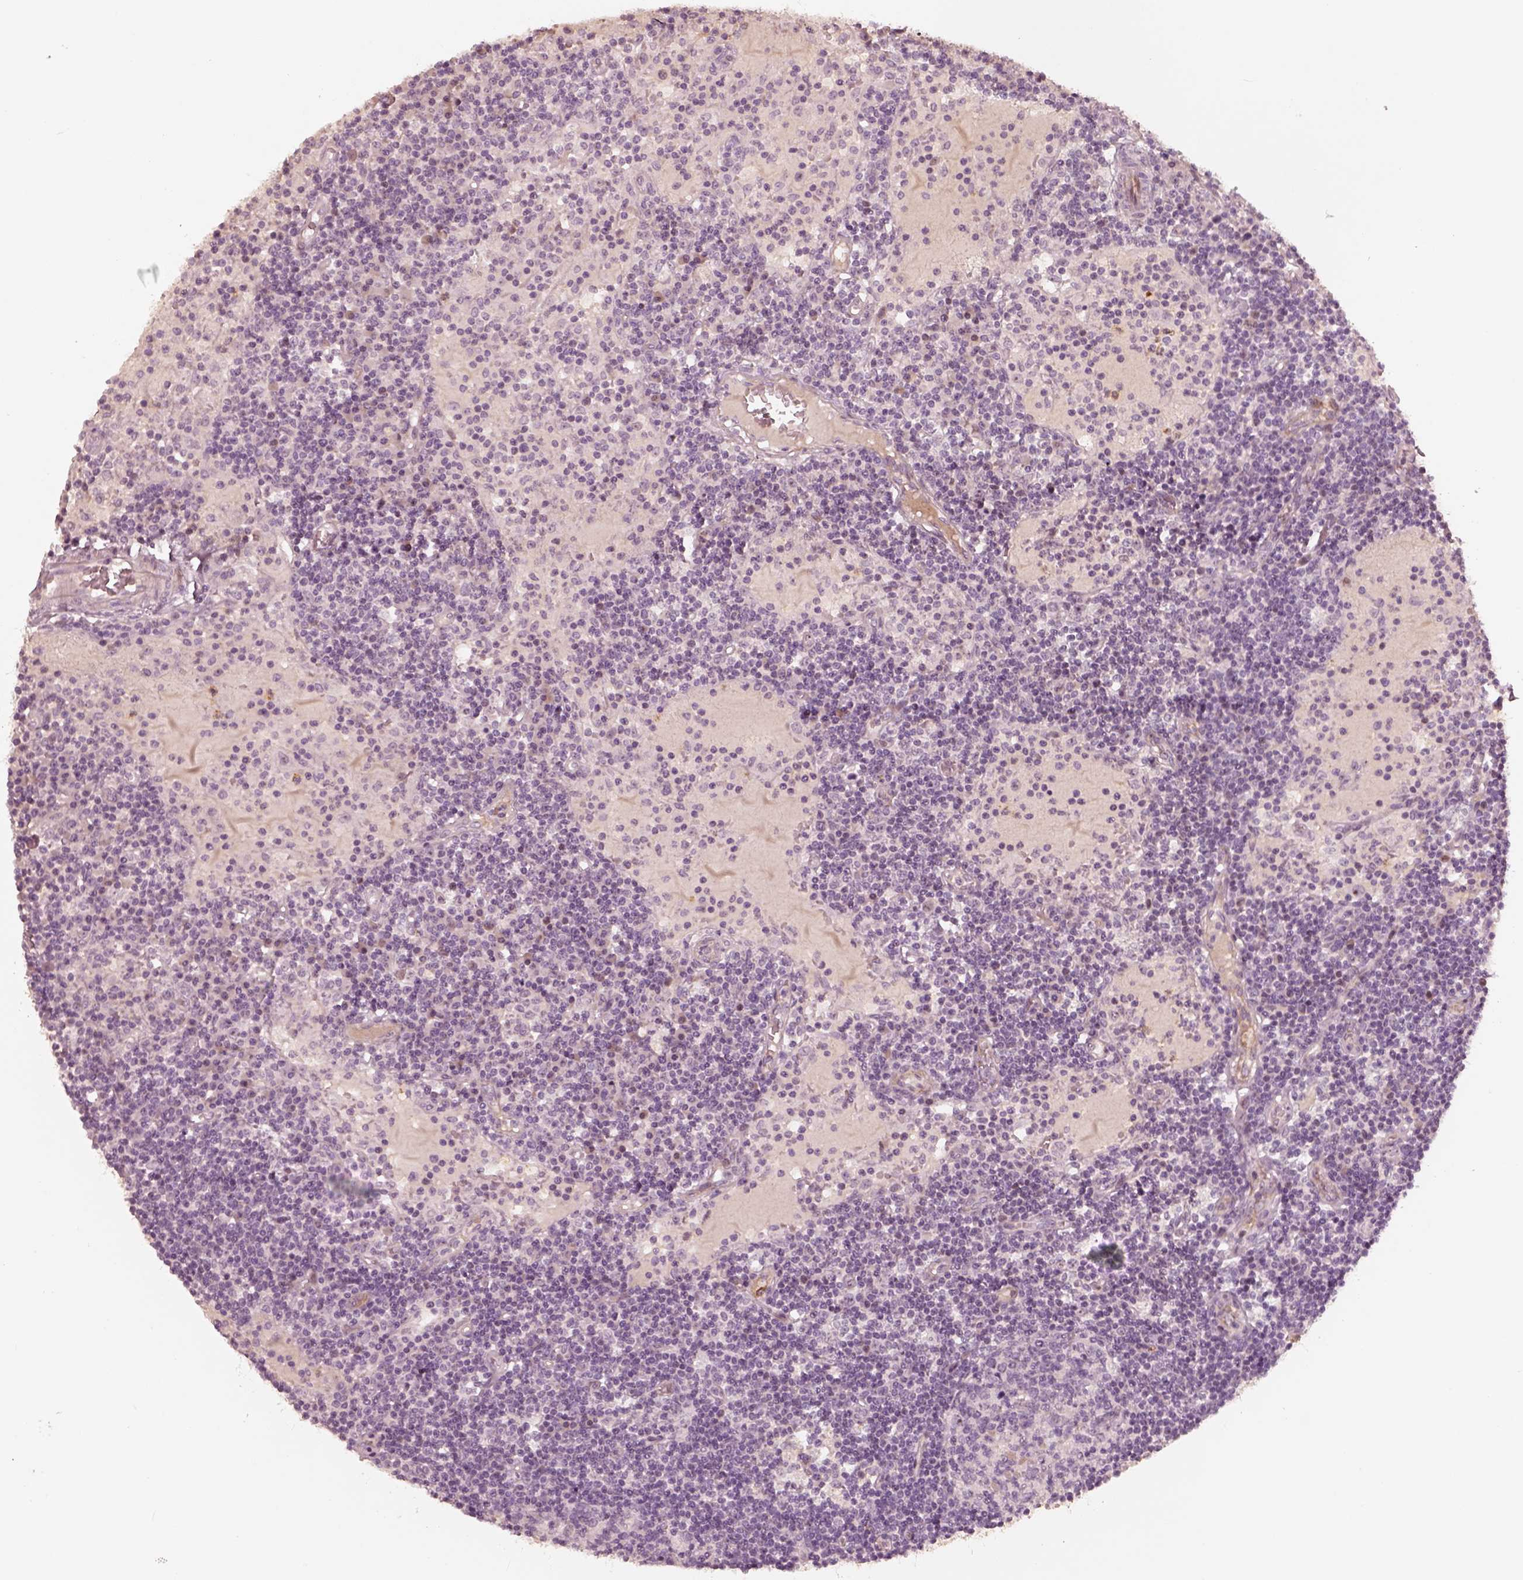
{"staining": {"intensity": "negative", "quantity": "none", "location": "none"}, "tissue": "lymph node", "cell_type": "Germinal center cells", "image_type": "normal", "snomed": [{"axis": "morphology", "description": "Normal tissue, NOS"}, {"axis": "topography", "description": "Lymph node"}], "caption": "Lymph node stained for a protein using IHC displays no expression germinal center cells.", "gene": "MADCAM1", "patient": {"sex": "female", "age": 72}}